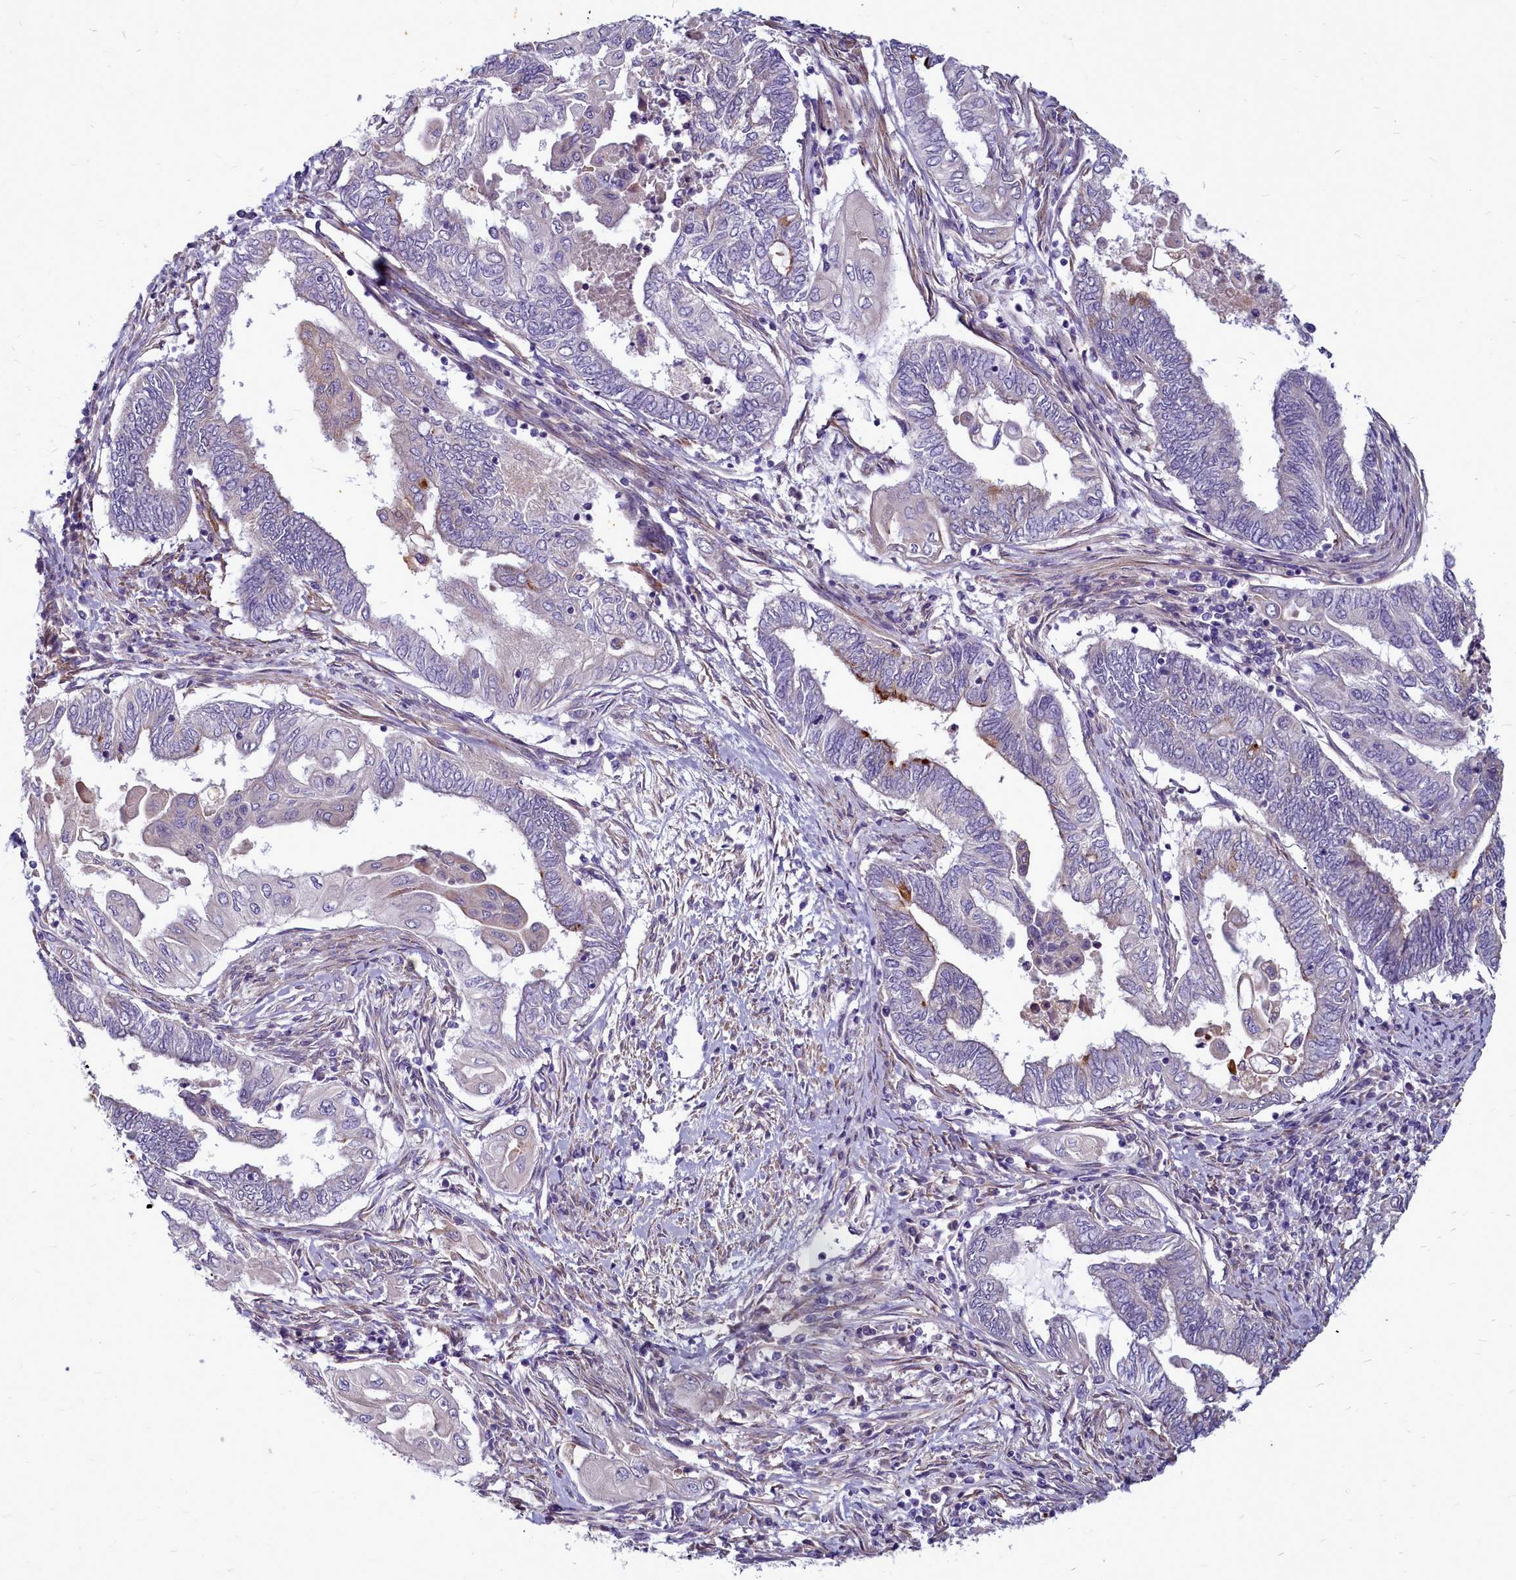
{"staining": {"intensity": "negative", "quantity": "none", "location": "none"}, "tissue": "endometrial cancer", "cell_type": "Tumor cells", "image_type": "cancer", "snomed": [{"axis": "morphology", "description": "Adenocarcinoma, NOS"}, {"axis": "topography", "description": "Uterus"}, {"axis": "topography", "description": "Endometrium"}], "caption": "Protein analysis of endometrial adenocarcinoma displays no significant expression in tumor cells.", "gene": "SMPD4", "patient": {"sex": "female", "age": 70}}